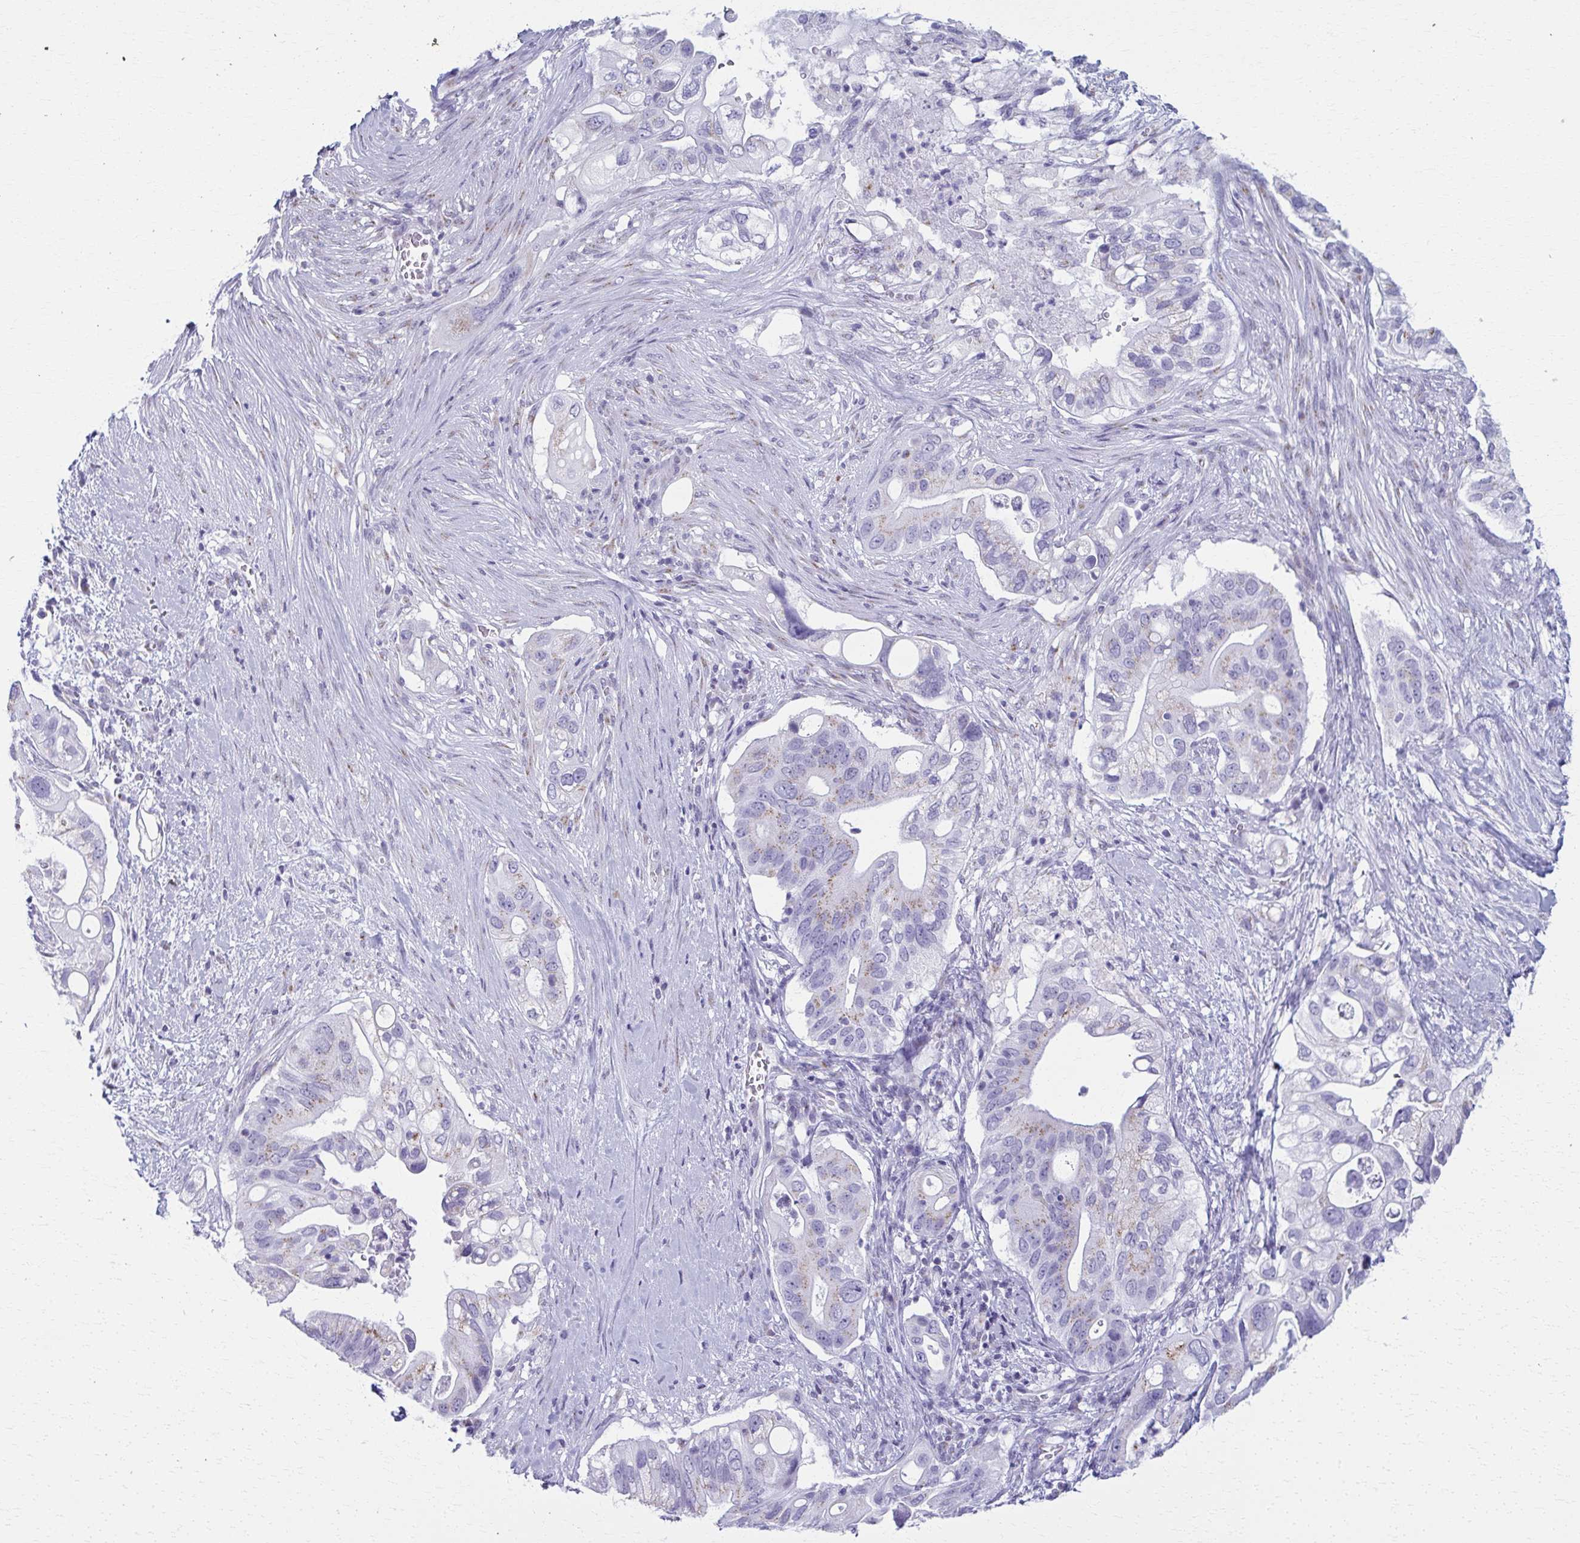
{"staining": {"intensity": "weak", "quantity": "25%-75%", "location": "cytoplasmic/membranous"}, "tissue": "pancreatic cancer", "cell_type": "Tumor cells", "image_type": "cancer", "snomed": [{"axis": "morphology", "description": "Adenocarcinoma, NOS"}, {"axis": "topography", "description": "Pancreas"}], "caption": "This is a micrograph of immunohistochemistry staining of adenocarcinoma (pancreatic), which shows weak staining in the cytoplasmic/membranous of tumor cells.", "gene": "SCLY", "patient": {"sex": "female", "age": 72}}